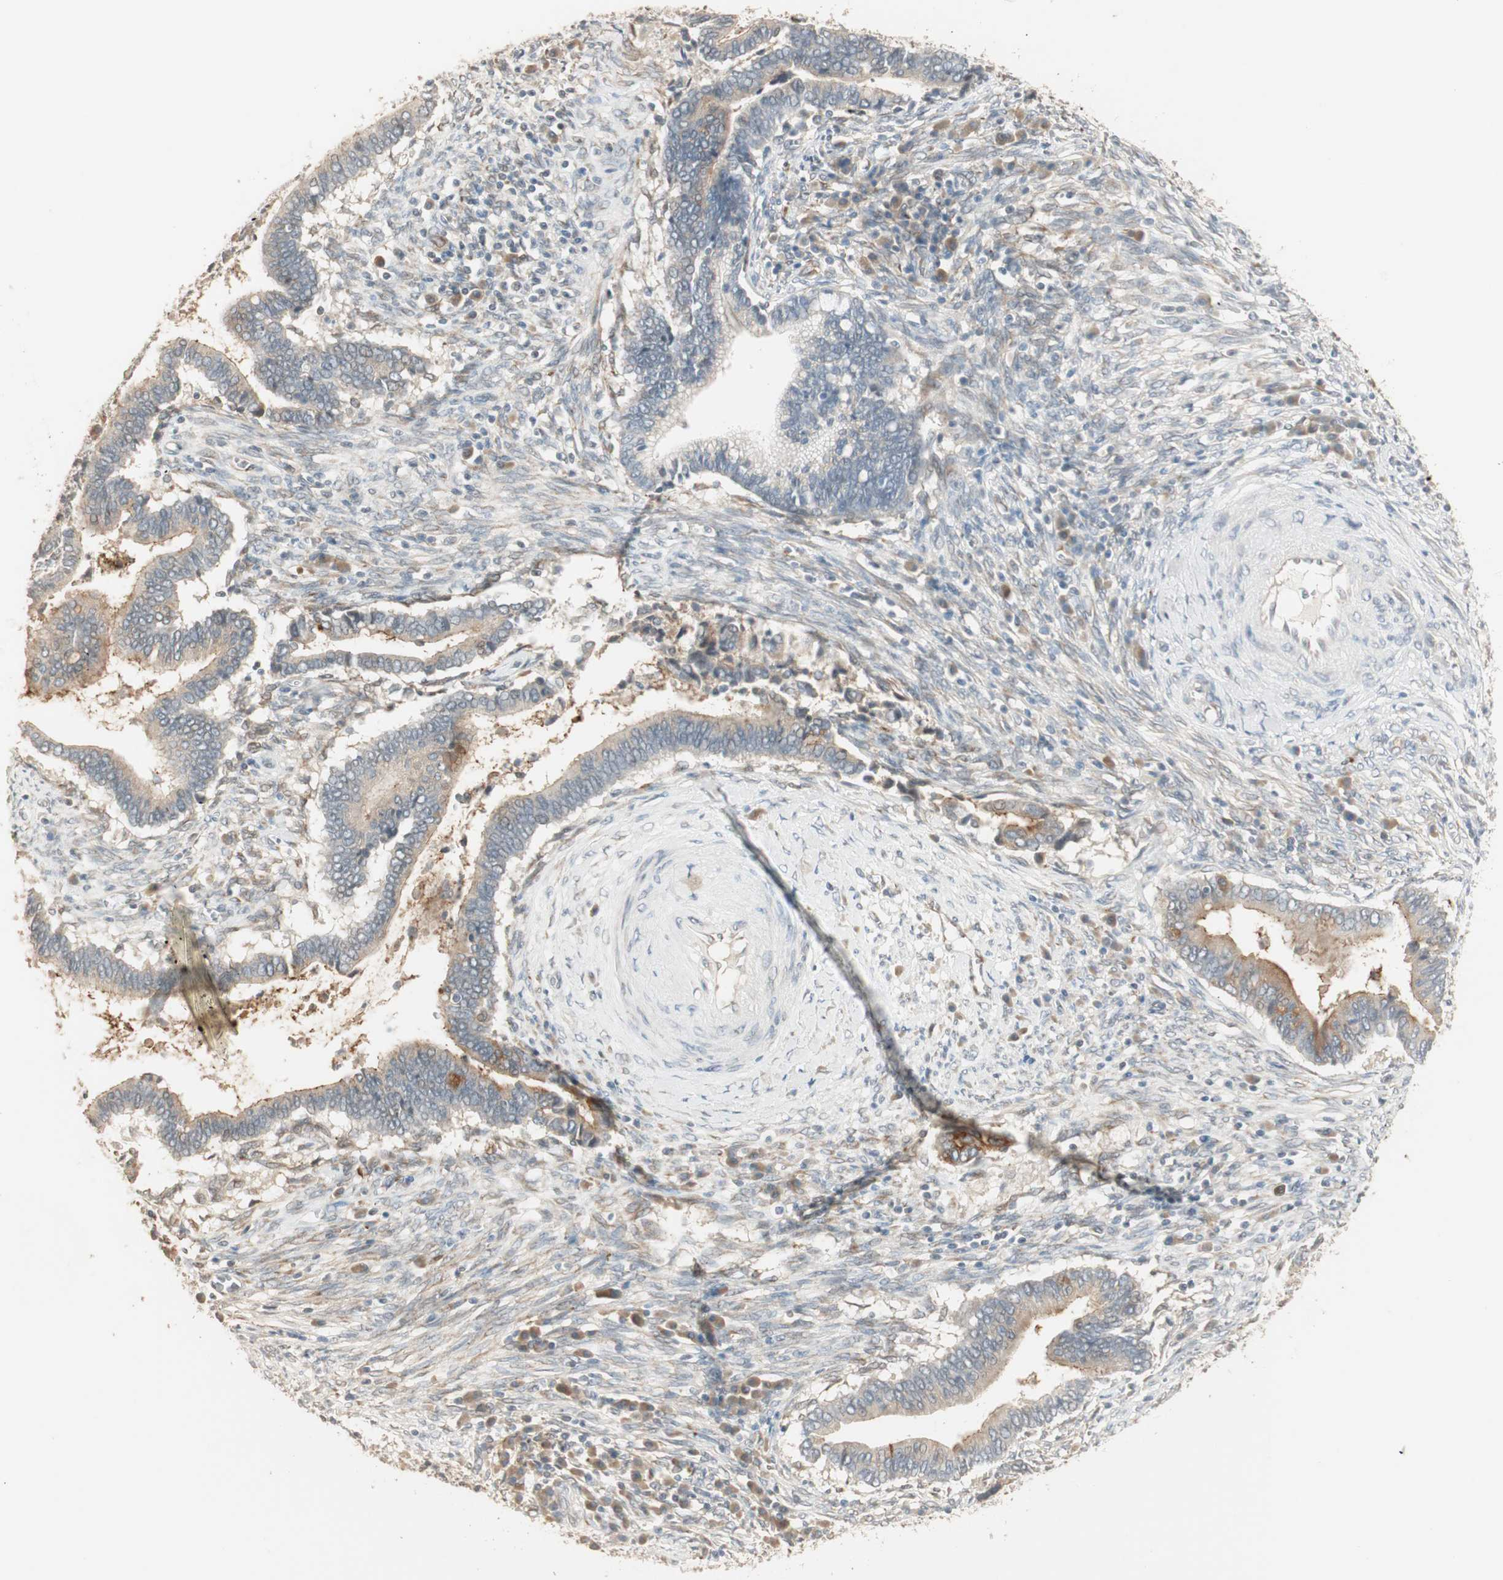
{"staining": {"intensity": "moderate", "quantity": "25%-75%", "location": "cytoplasmic/membranous"}, "tissue": "cervical cancer", "cell_type": "Tumor cells", "image_type": "cancer", "snomed": [{"axis": "morphology", "description": "Adenocarcinoma, NOS"}, {"axis": "topography", "description": "Cervix"}], "caption": "Cervical cancer (adenocarcinoma) stained for a protein (brown) demonstrates moderate cytoplasmic/membranous positive positivity in approximately 25%-75% of tumor cells.", "gene": "TASOR", "patient": {"sex": "female", "age": 44}}